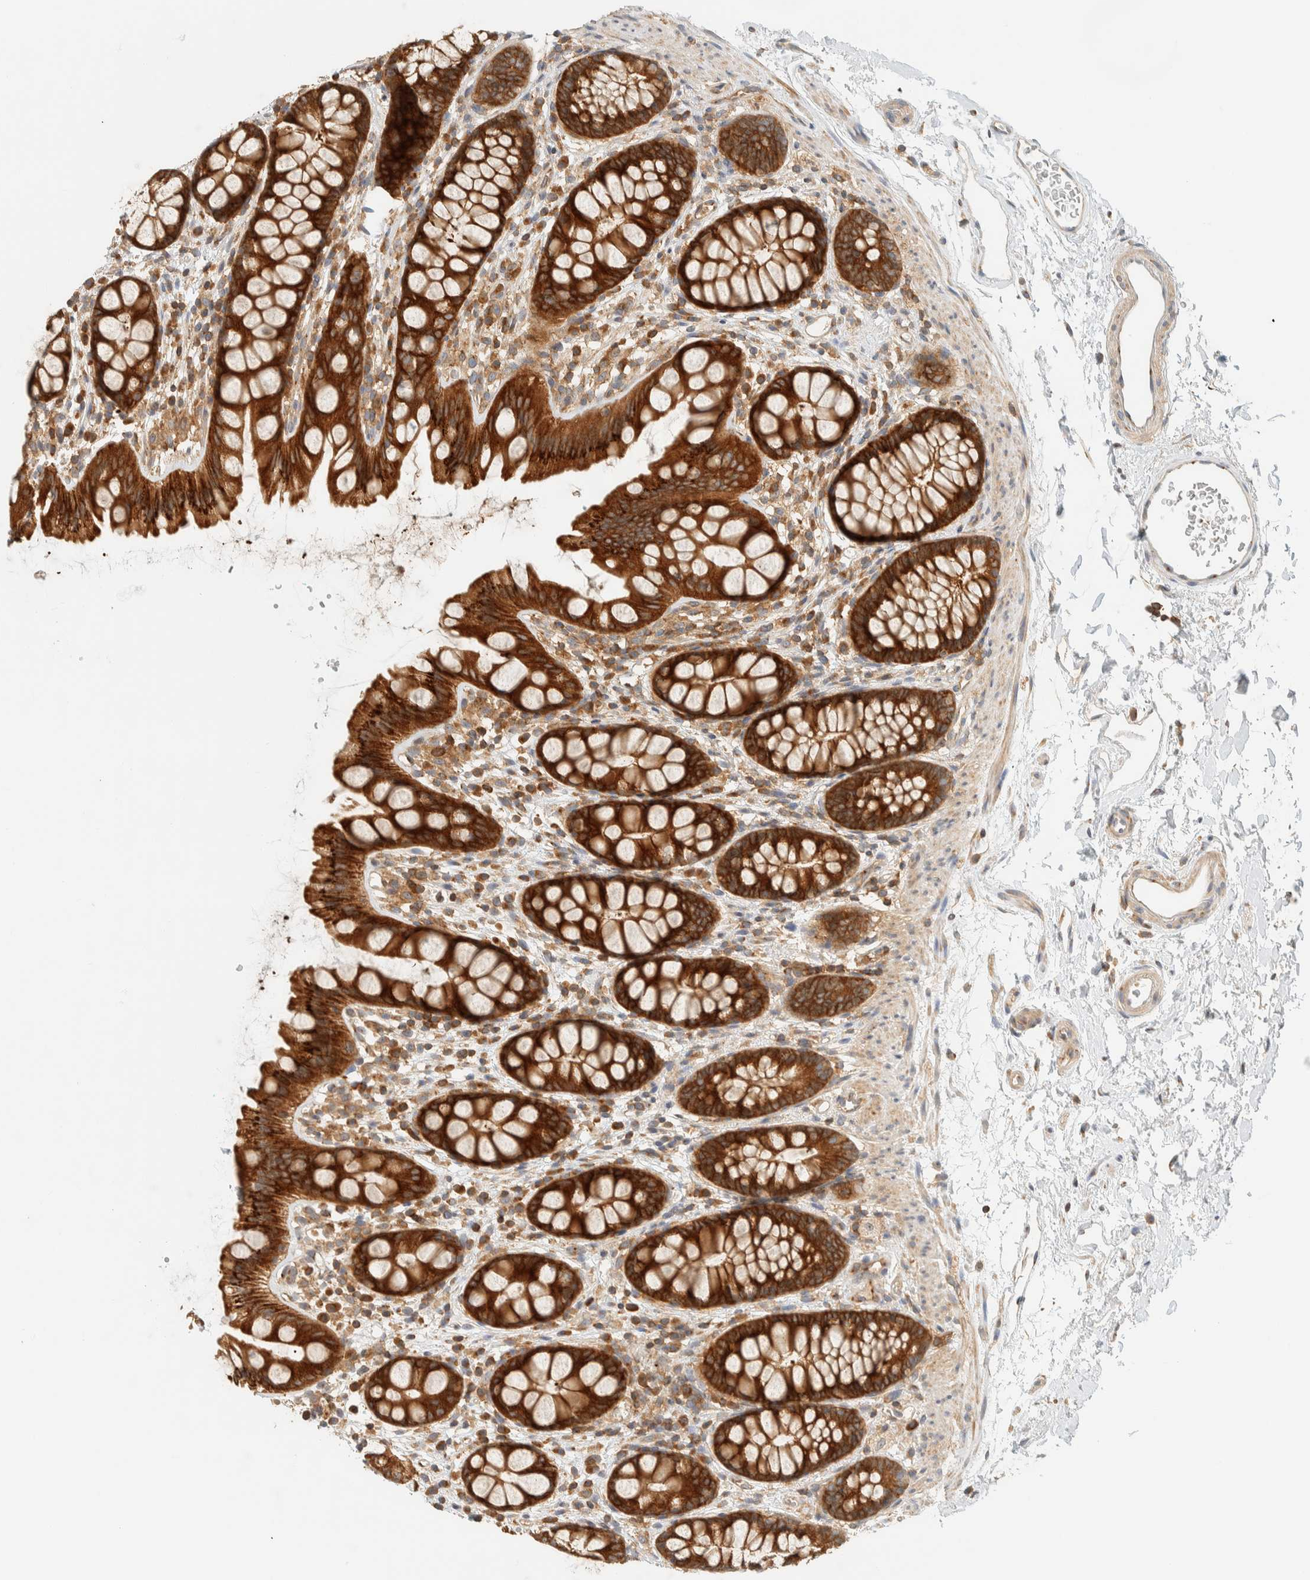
{"staining": {"intensity": "strong", "quantity": ">75%", "location": "cytoplasmic/membranous"}, "tissue": "rectum", "cell_type": "Glandular cells", "image_type": "normal", "snomed": [{"axis": "morphology", "description": "Normal tissue, NOS"}, {"axis": "topography", "description": "Rectum"}], "caption": "Protein staining shows strong cytoplasmic/membranous staining in about >75% of glandular cells in benign rectum. The staining was performed using DAB (3,3'-diaminobenzidine) to visualize the protein expression in brown, while the nuclei were stained in blue with hematoxylin (Magnification: 20x).", "gene": "ARFGEF1", "patient": {"sex": "female", "age": 65}}